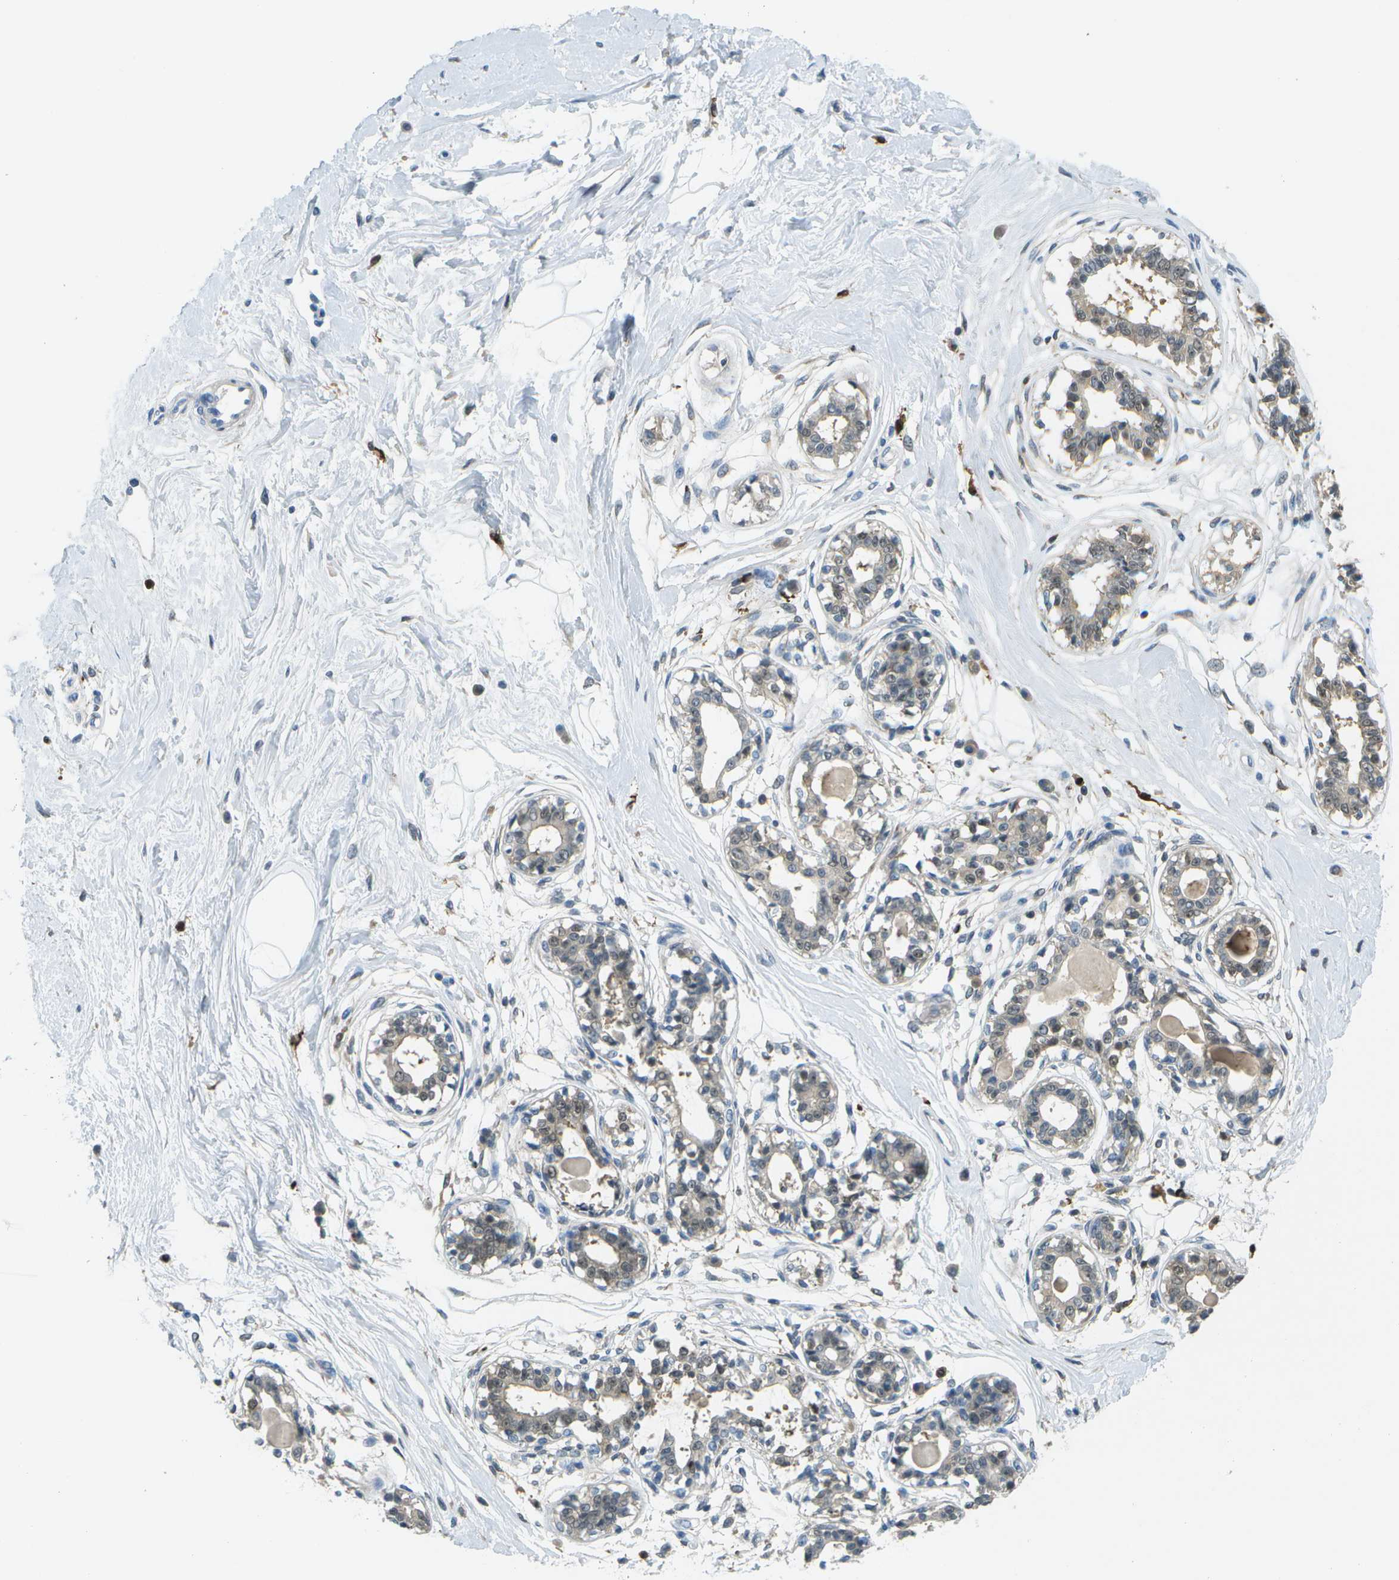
{"staining": {"intensity": "negative", "quantity": "none", "location": "none"}, "tissue": "breast", "cell_type": "Adipocytes", "image_type": "normal", "snomed": [{"axis": "morphology", "description": "Normal tissue, NOS"}, {"axis": "topography", "description": "Breast"}], "caption": "Immunohistochemistry image of unremarkable breast stained for a protein (brown), which exhibits no expression in adipocytes. (Stains: DAB (3,3'-diaminobenzidine) IHC with hematoxylin counter stain, Microscopy: brightfield microscopy at high magnification).", "gene": "CDH23", "patient": {"sex": "female", "age": 45}}